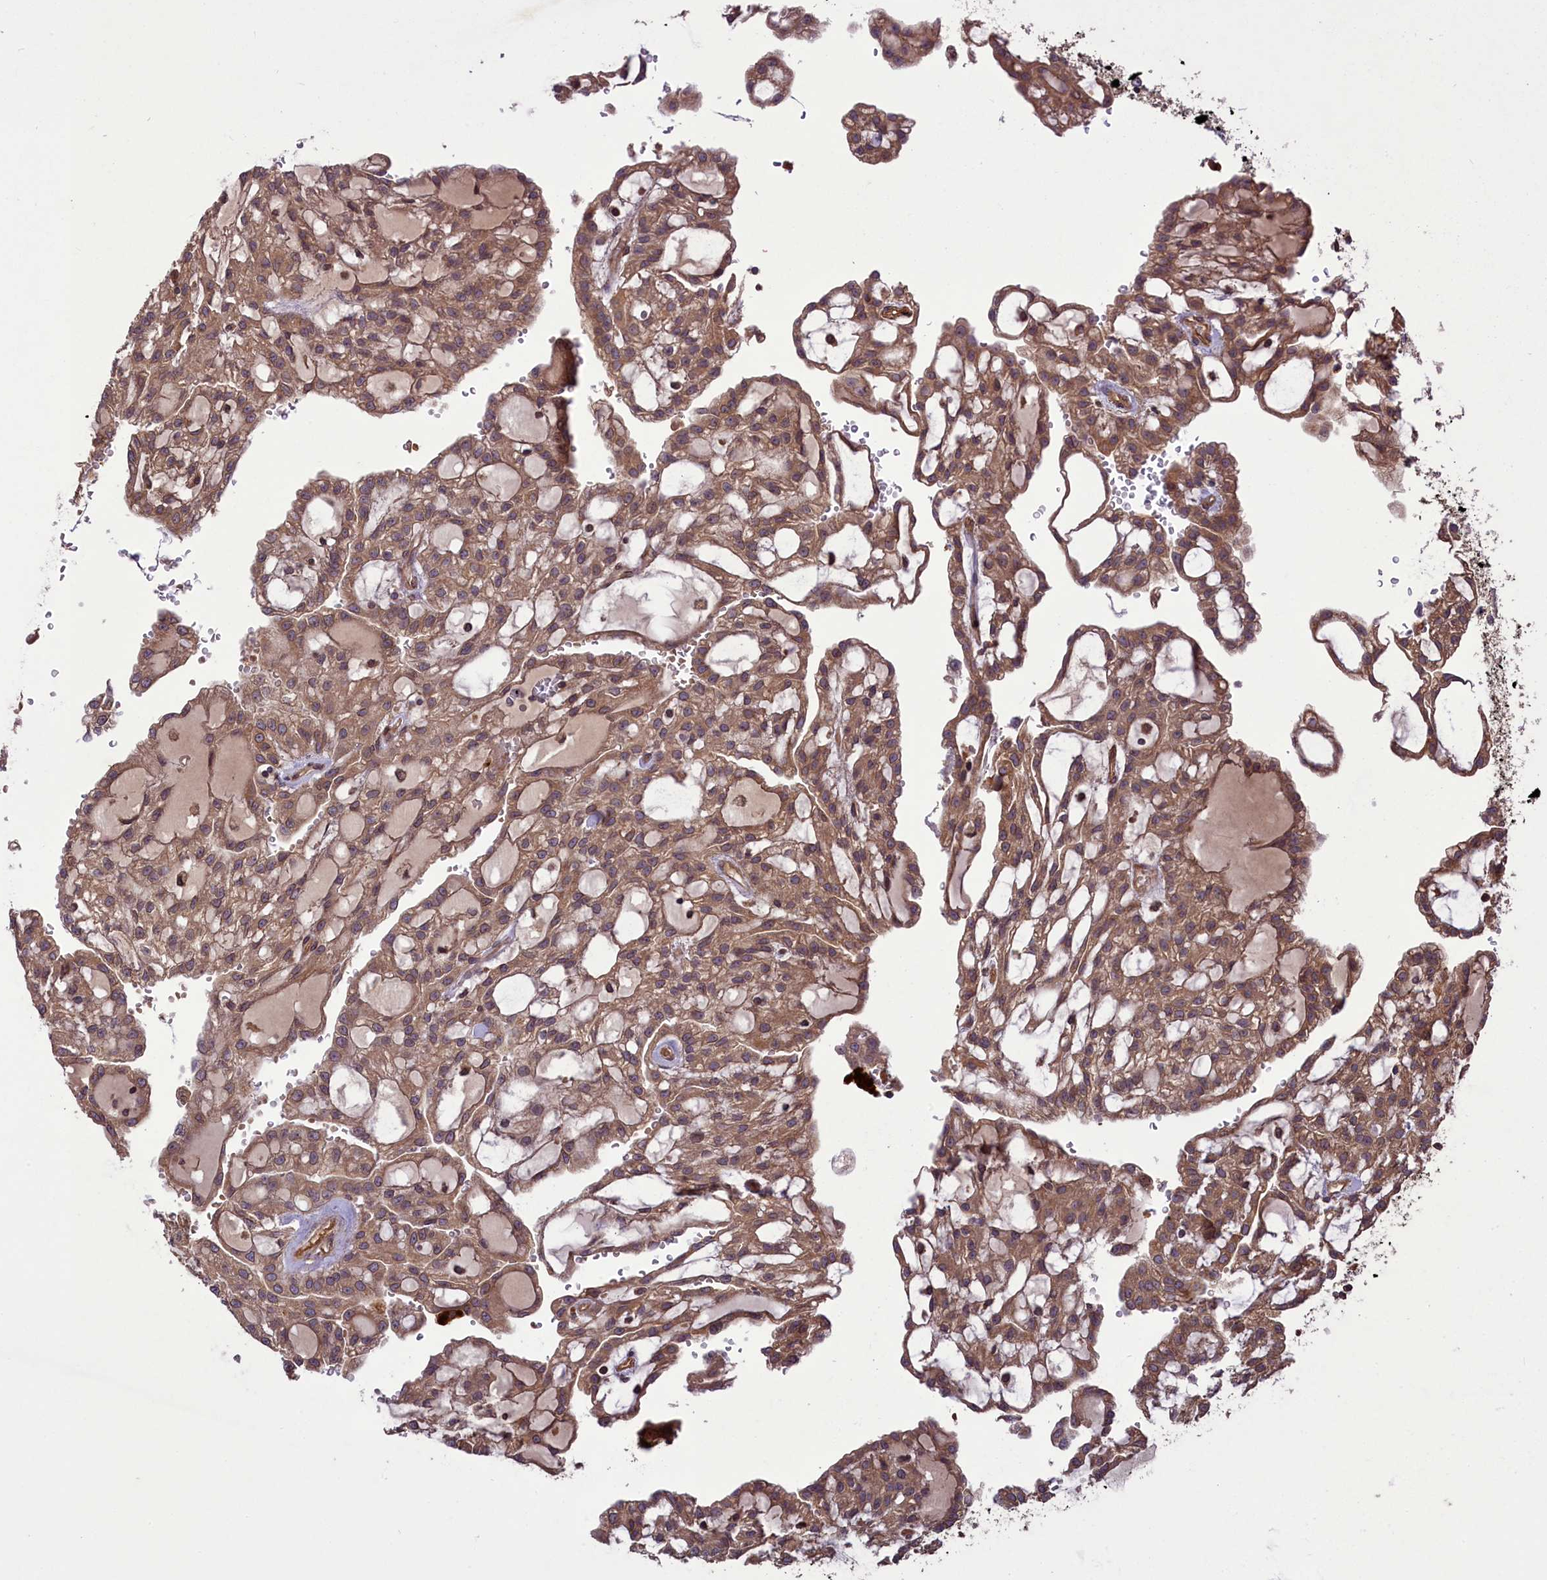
{"staining": {"intensity": "moderate", "quantity": ">75%", "location": "cytoplasmic/membranous"}, "tissue": "renal cancer", "cell_type": "Tumor cells", "image_type": "cancer", "snomed": [{"axis": "morphology", "description": "Adenocarcinoma, NOS"}, {"axis": "topography", "description": "Kidney"}], "caption": "Tumor cells demonstrate medium levels of moderate cytoplasmic/membranous expression in about >75% of cells in human renal cancer. (DAB IHC with brightfield microscopy, high magnification).", "gene": "CCDC125", "patient": {"sex": "male", "age": 63}}